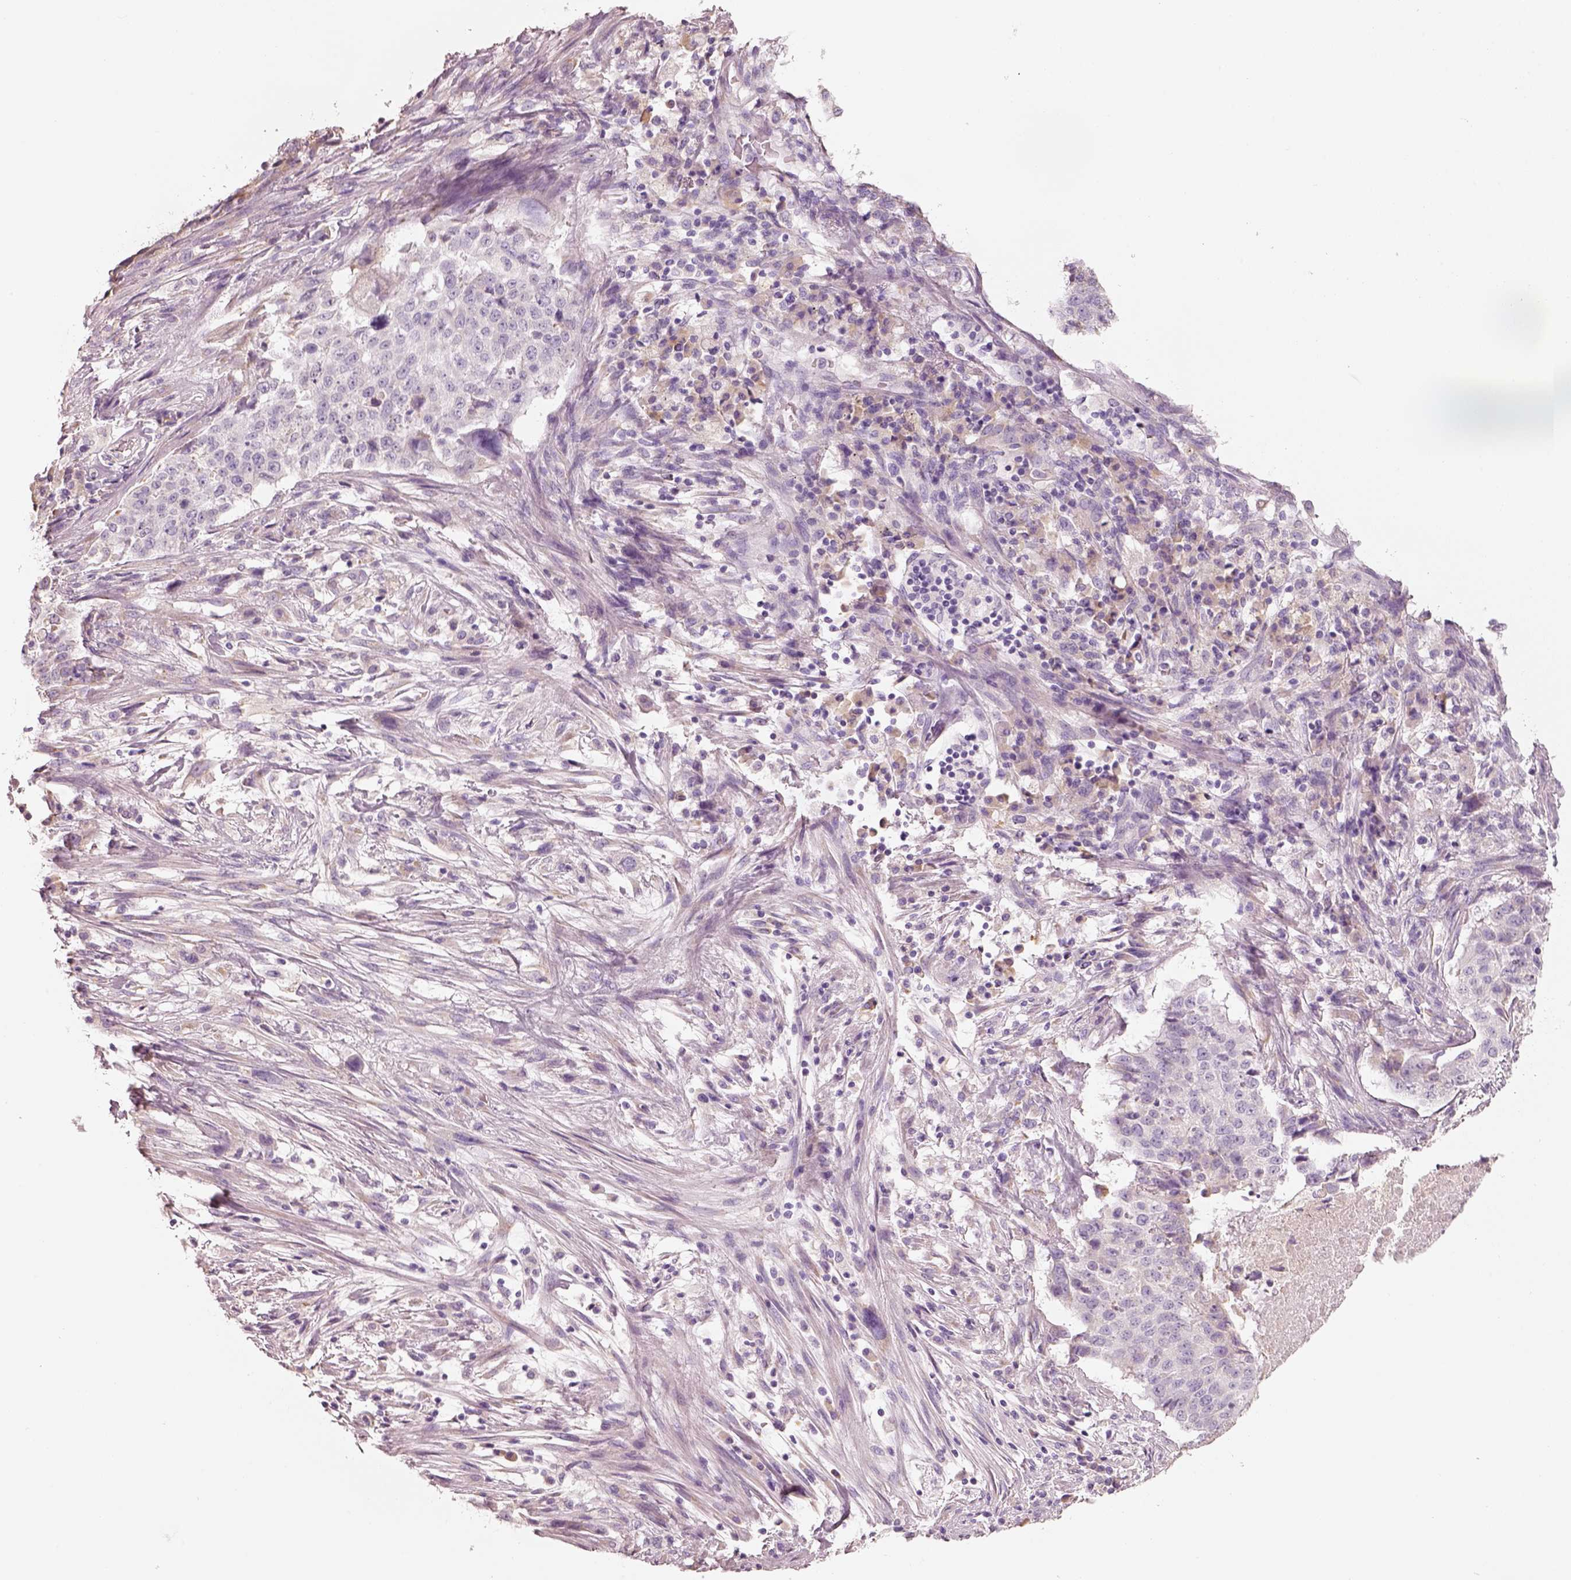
{"staining": {"intensity": "negative", "quantity": "none", "location": "none"}, "tissue": "lung cancer", "cell_type": "Tumor cells", "image_type": "cancer", "snomed": [{"axis": "morphology", "description": "Normal tissue, NOS"}, {"axis": "morphology", "description": "Squamous cell carcinoma, NOS"}, {"axis": "topography", "description": "Bronchus"}, {"axis": "topography", "description": "Lung"}], "caption": "High power microscopy histopathology image of an IHC histopathology image of lung cancer, revealing no significant staining in tumor cells.", "gene": "PNOC", "patient": {"sex": "male", "age": 64}}